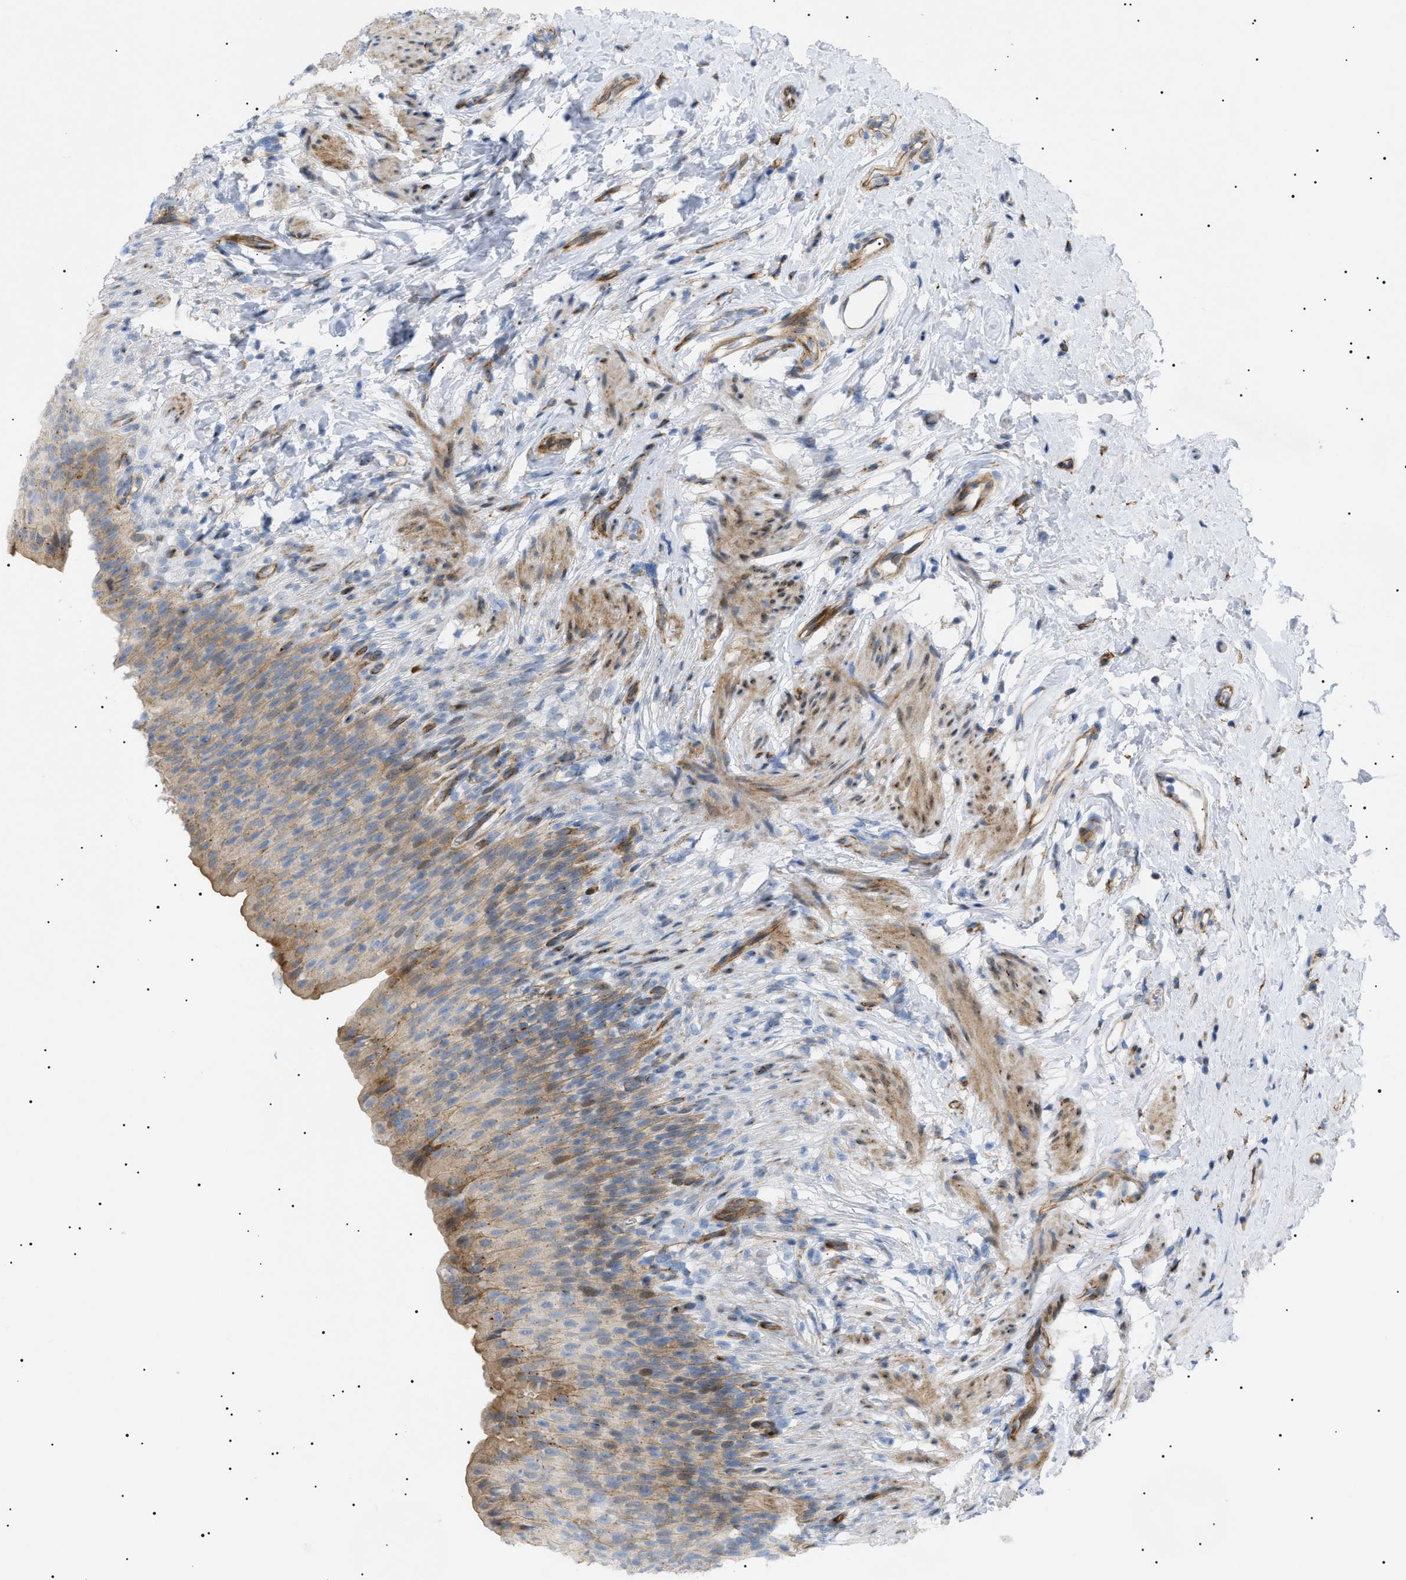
{"staining": {"intensity": "moderate", "quantity": "25%-75%", "location": "cytoplasmic/membranous"}, "tissue": "urinary bladder", "cell_type": "Urothelial cells", "image_type": "normal", "snomed": [{"axis": "morphology", "description": "Normal tissue, NOS"}, {"axis": "topography", "description": "Urinary bladder"}], "caption": "Moderate cytoplasmic/membranous protein positivity is seen in about 25%-75% of urothelial cells in urinary bladder.", "gene": "SFXN5", "patient": {"sex": "female", "age": 79}}